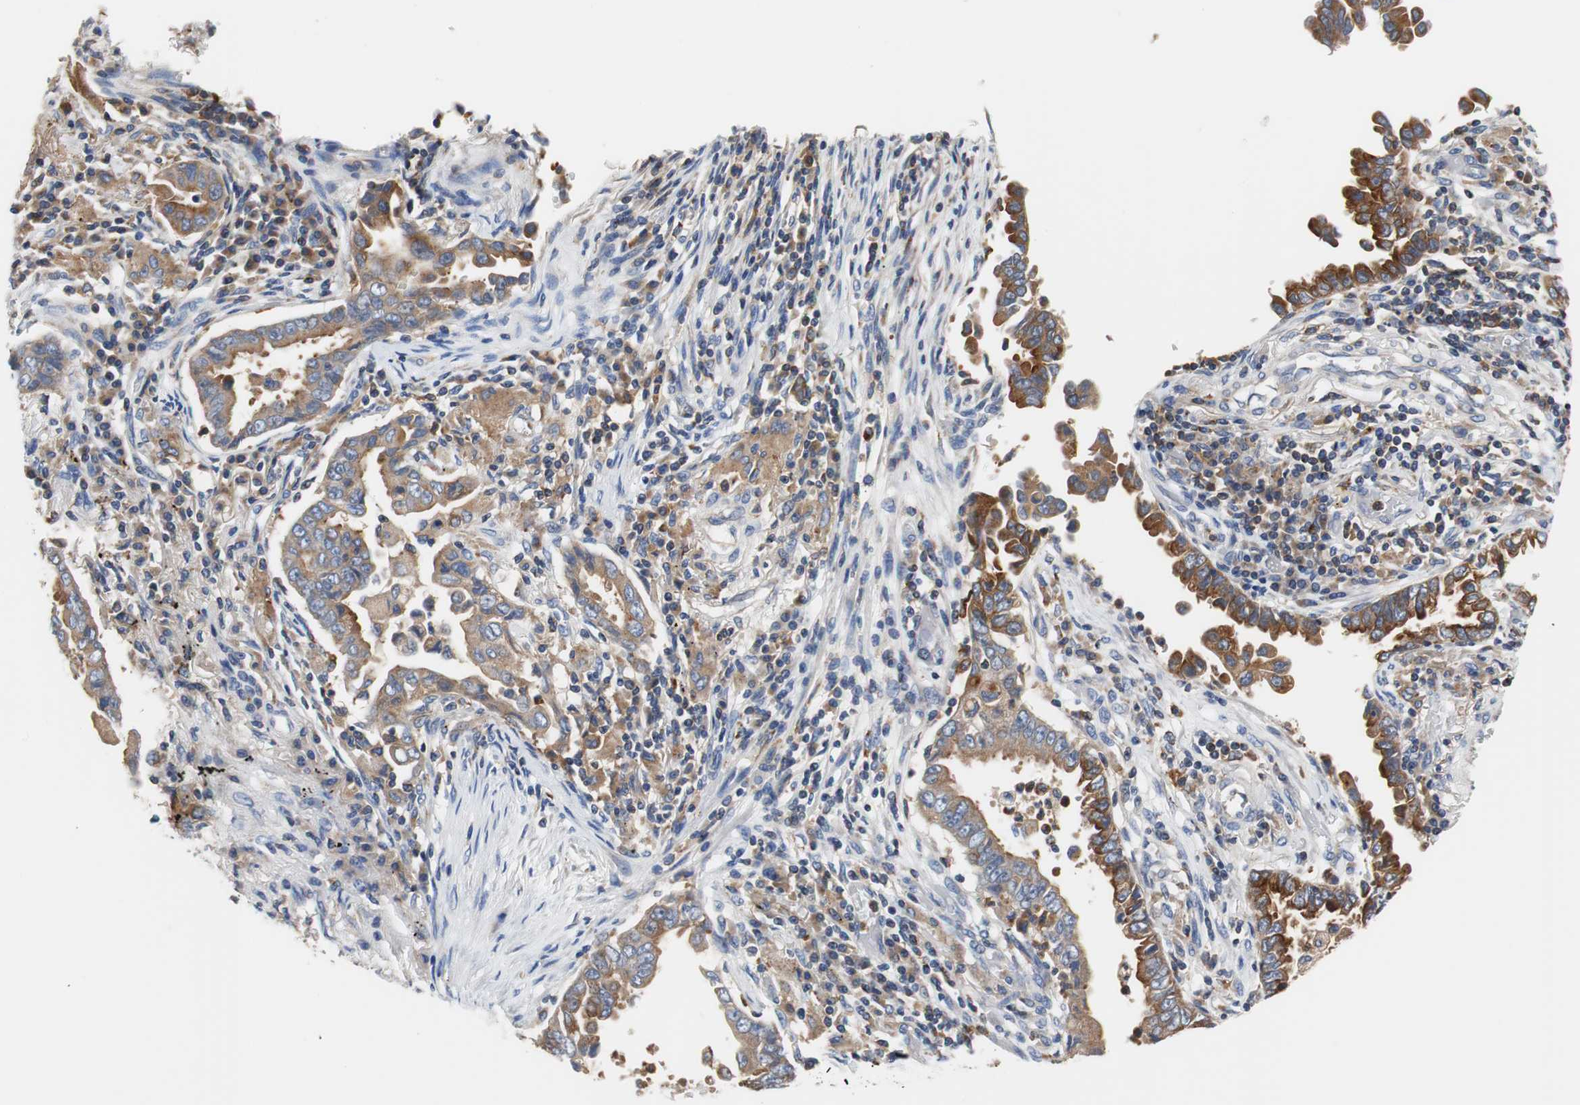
{"staining": {"intensity": "strong", "quantity": ">75%", "location": "cytoplasmic/membranous"}, "tissue": "lung cancer", "cell_type": "Tumor cells", "image_type": "cancer", "snomed": [{"axis": "morphology", "description": "Normal tissue, NOS"}, {"axis": "morphology", "description": "Inflammation, NOS"}, {"axis": "morphology", "description": "Adenocarcinoma, NOS"}, {"axis": "topography", "description": "Lung"}], "caption": "Protein expression by immunohistochemistry (IHC) exhibits strong cytoplasmic/membranous staining in approximately >75% of tumor cells in lung adenocarcinoma.", "gene": "VAMP8", "patient": {"sex": "female", "age": 64}}